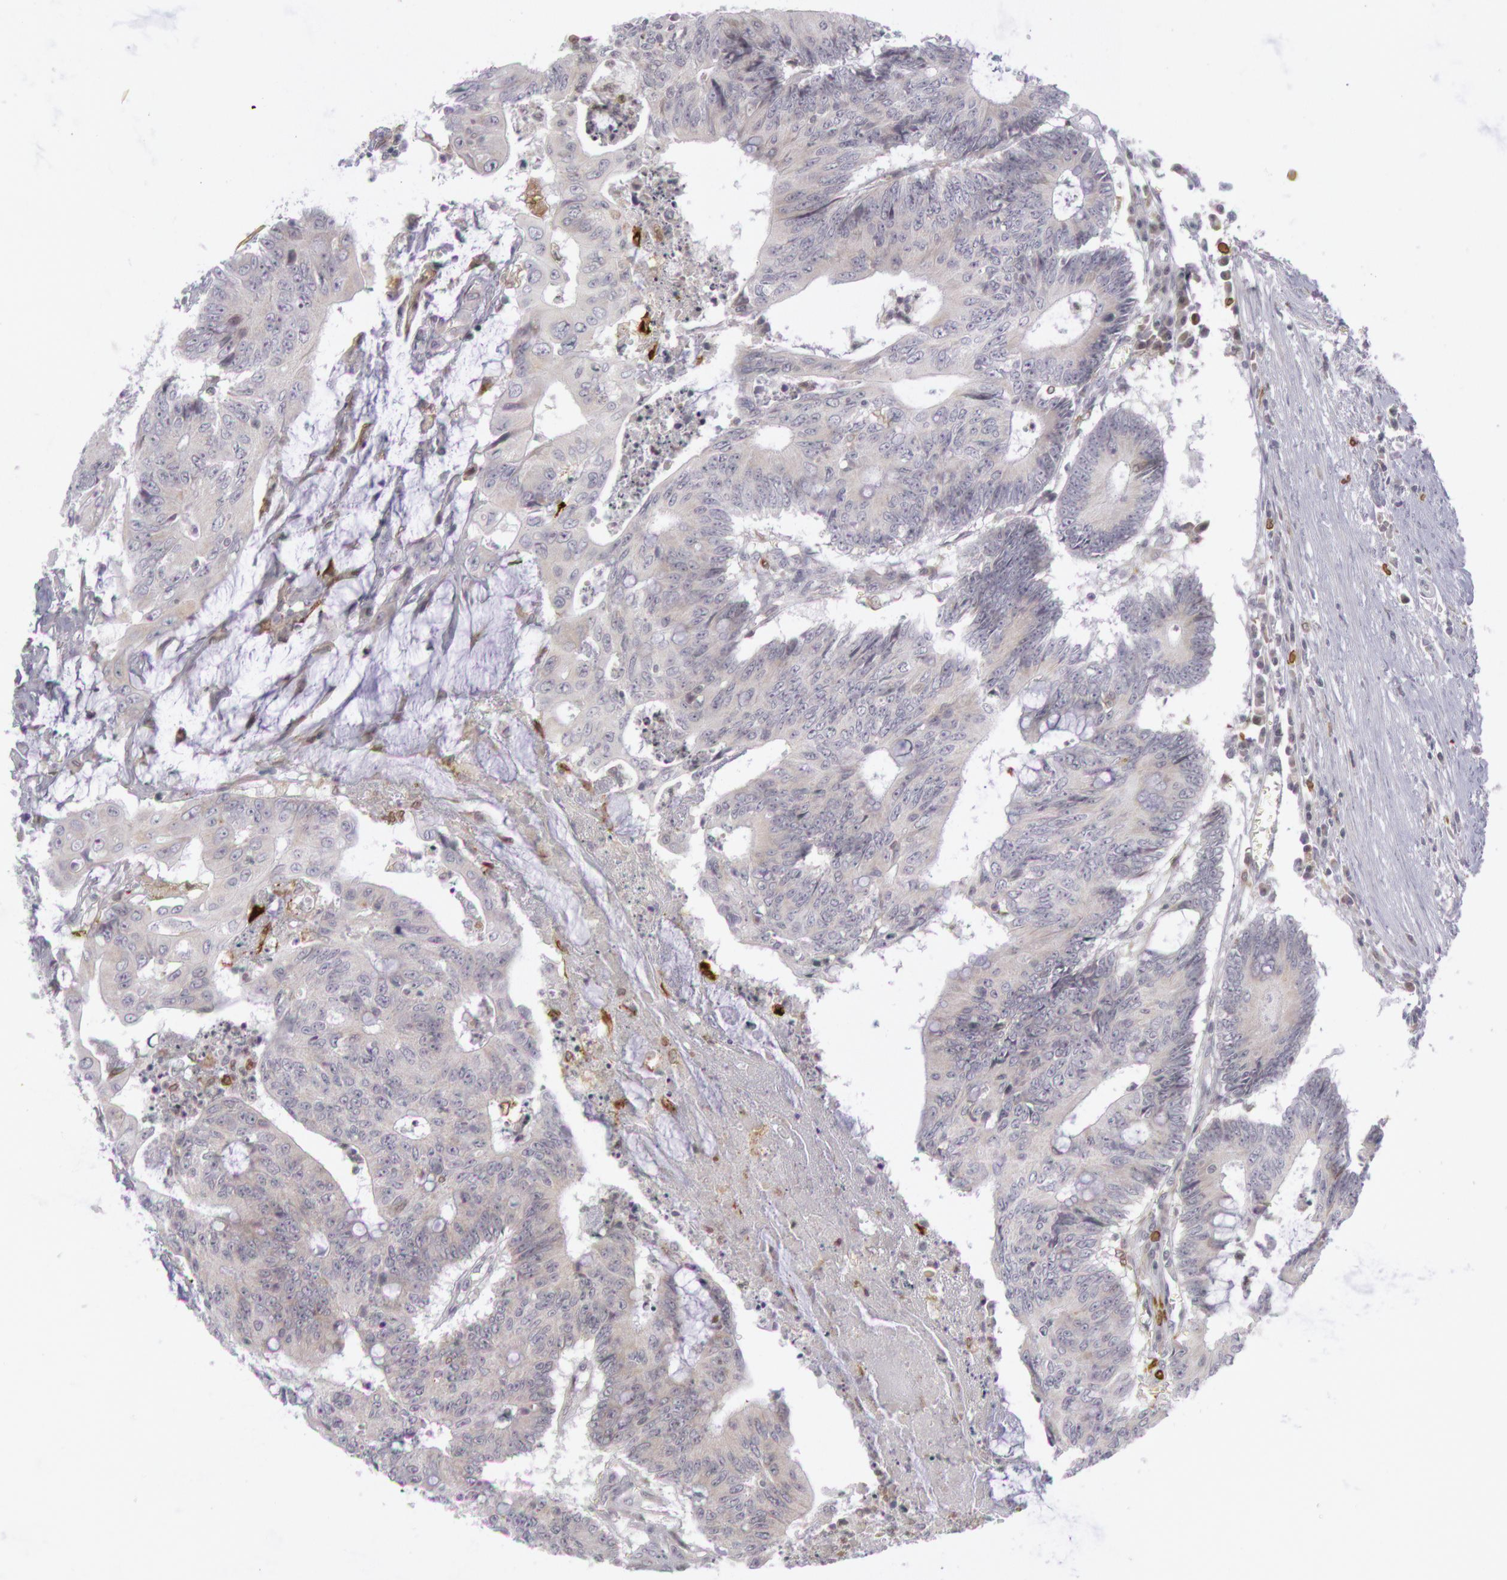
{"staining": {"intensity": "negative", "quantity": "none", "location": "none"}, "tissue": "colorectal cancer", "cell_type": "Tumor cells", "image_type": "cancer", "snomed": [{"axis": "morphology", "description": "Adenocarcinoma, NOS"}, {"axis": "topography", "description": "Colon"}], "caption": "IHC micrograph of colorectal cancer stained for a protein (brown), which exhibits no expression in tumor cells. Brightfield microscopy of IHC stained with DAB (brown) and hematoxylin (blue), captured at high magnification.", "gene": "PTGS2", "patient": {"sex": "male", "age": 65}}